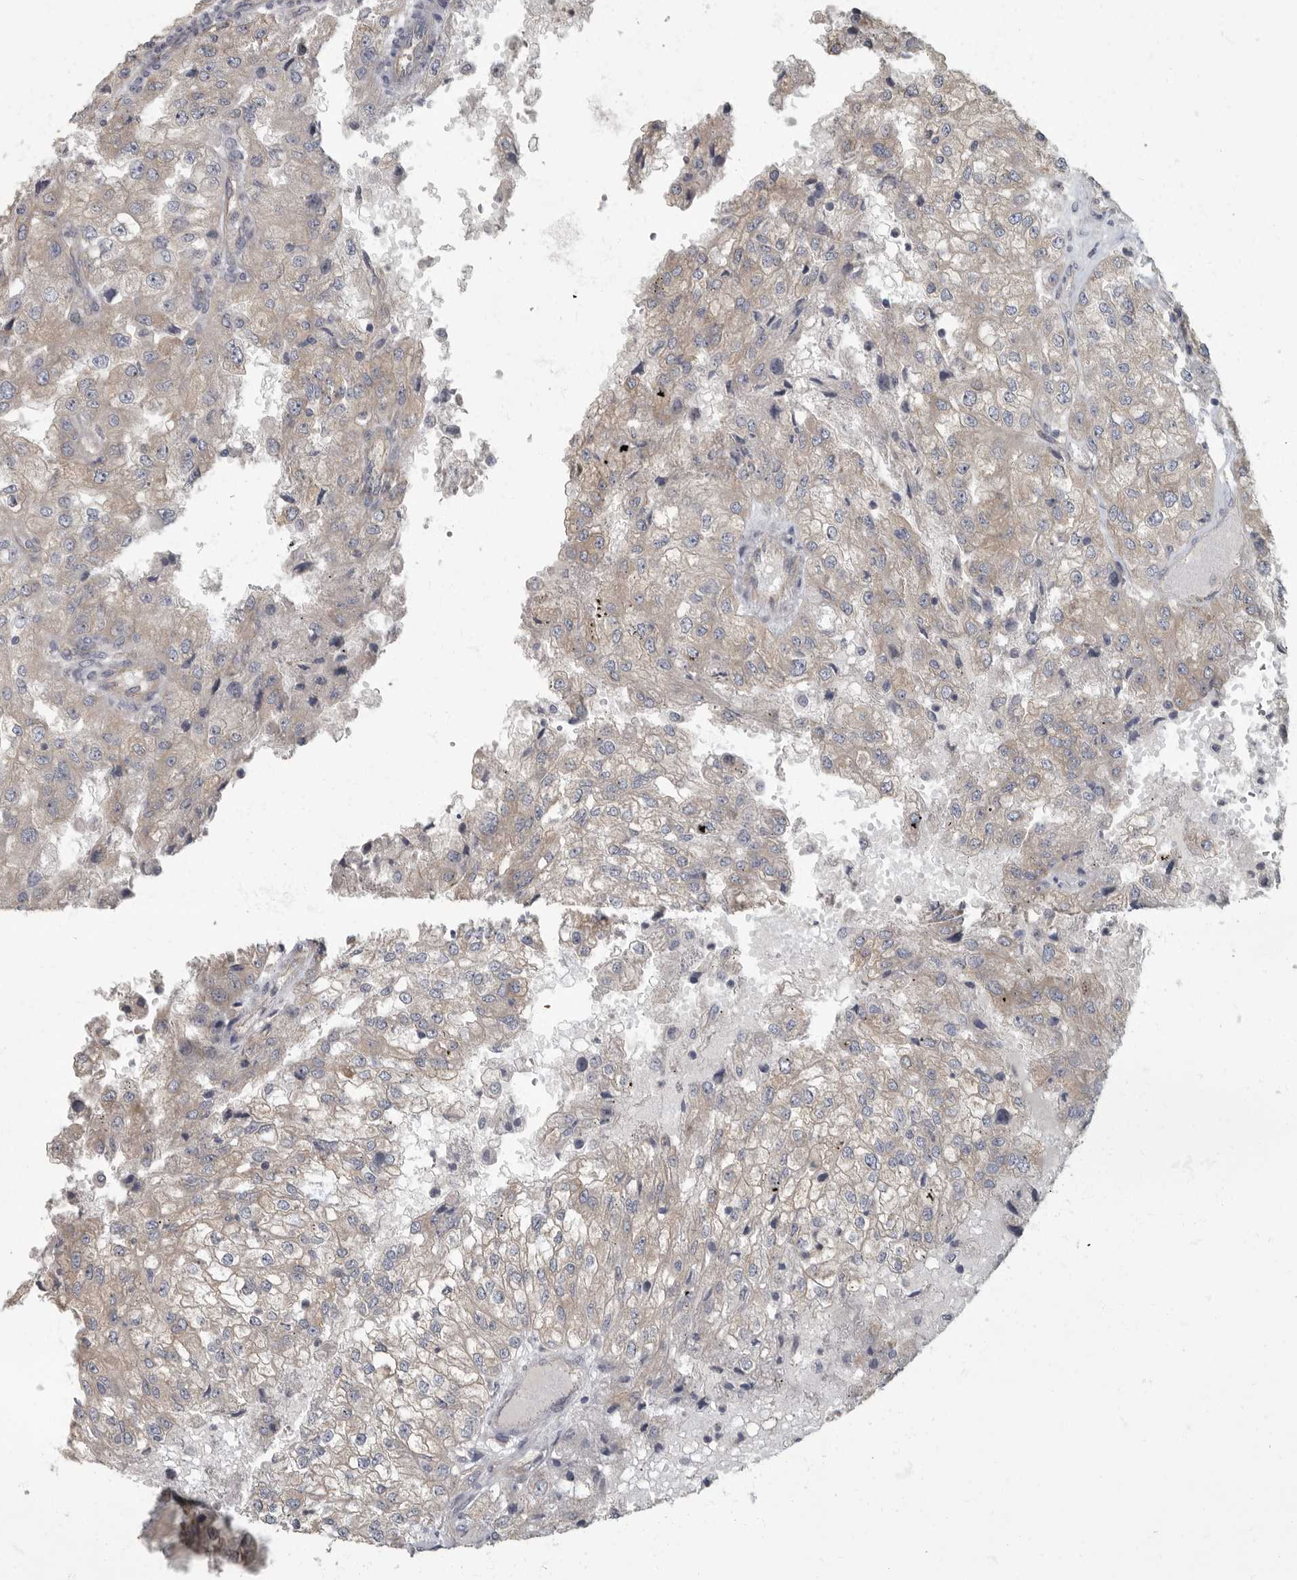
{"staining": {"intensity": "negative", "quantity": "none", "location": "none"}, "tissue": "renal cancer", "cell_type": "Tumor cells", "image_type": "cancer", "snomed": [{"axis": "morphology", "description": "Adenocarcinoma, NOS"}, {"axis": "topography", "description": "Kidney"}], "caption": "DAB immunohistochemical staining of renal adenocarcinoma exhibits no significant expression in tumor cells.", "gene": "PDK1", "patient": {"sex": "female", "age": 54}}